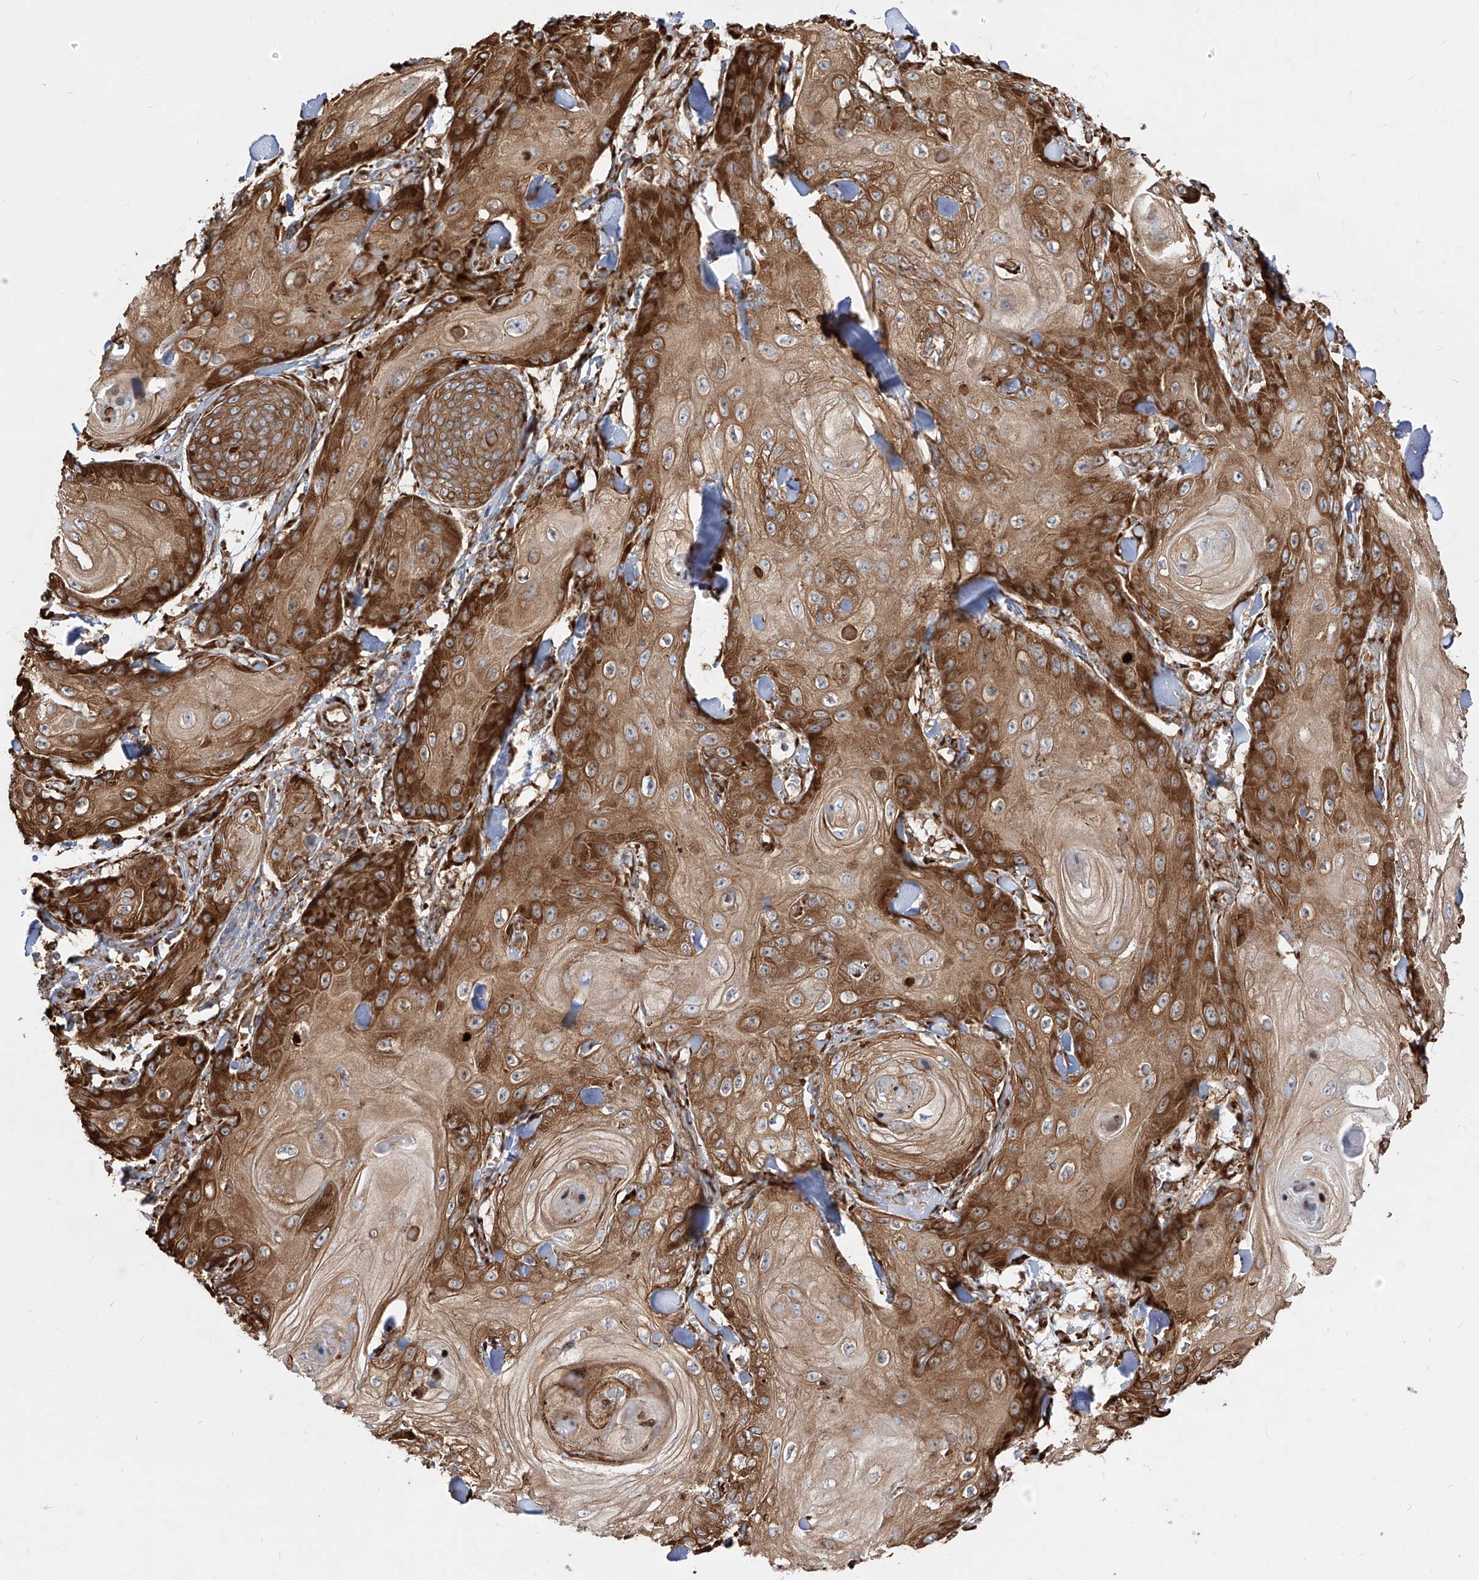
{"staining": {"intensity": "strong", "quantity": ">75%", "location": "cytoplasmic/membranous"}, "tissue": "skin cancer", "cell_type": "Tumor cells", "image_type": "cancer", "snomed": [{"axis": "morphology", "description": "Squamous cell carcinoma, NOS"}, {"axis": "topography", "description": "Skin"}], "caption": "Immunohistochemistry (IHC) (DAB (3,3'-diaminobenzidine)) staining of human squamous cell carcinoma (skin) demonstrates strong cytoplasmic/membranous protein staining in approximately >75% of tumor cells.", "gene": "RPS25", "patient": {"sex": "male", "age": 74}}